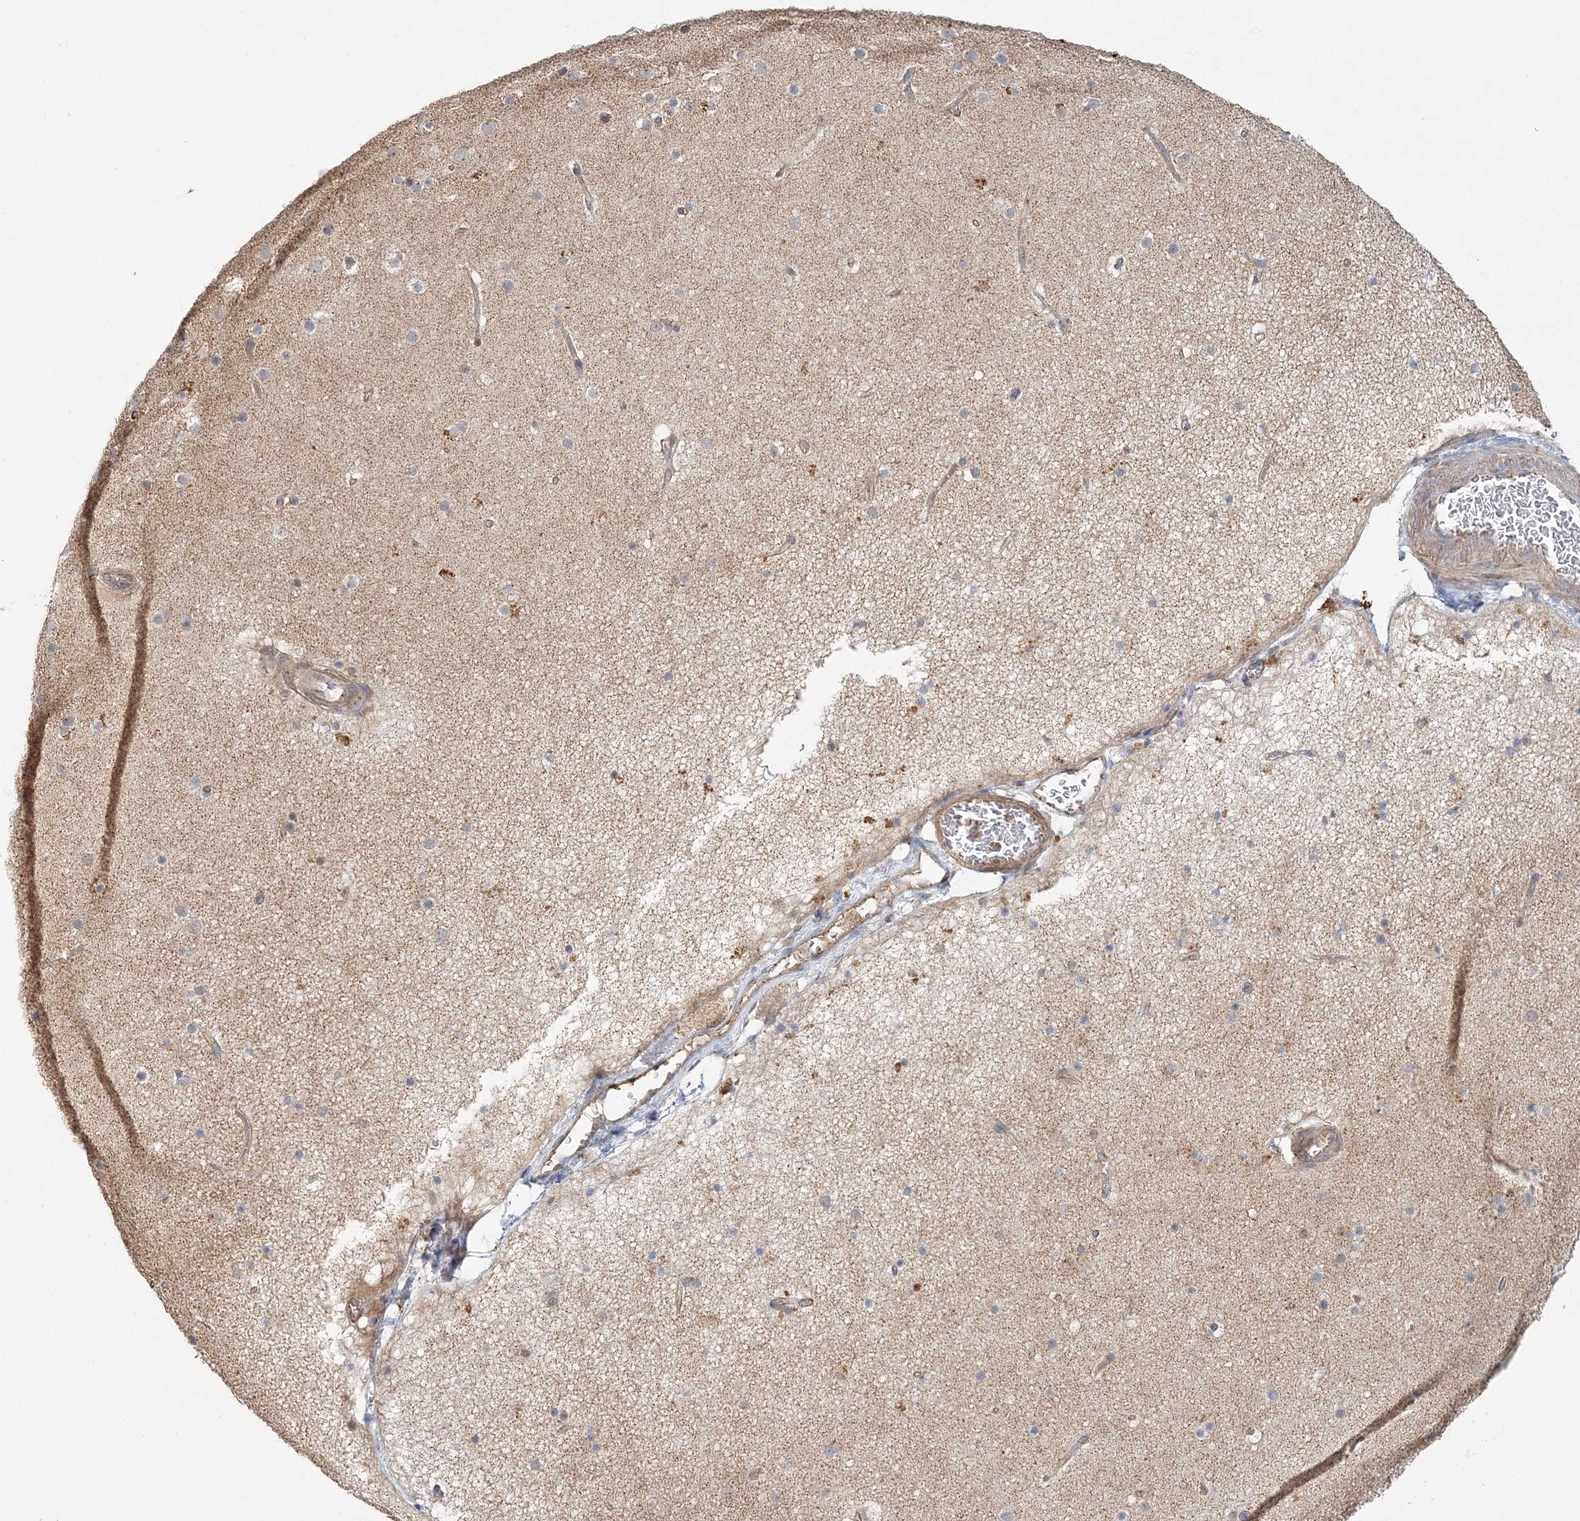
{"staining": {"intensity": "weak", "quantity": "25%-75%", "location": "cytoplasmic/membranous"}, "tissue": "cerebral cortex", "cell_type": "Endothelial cells", "image_type": "normal", "snomed": [{"axis": "morphology", "description": "Normal tissue, NOS"}, {"axis": "topography", "description": "Cerebral cortex"}], "caption": "Immunohistochemistry (IHC) of benign human cerebral cortex demonstrates low levels of weak cytoplasmic/membranous expression in about 25%-75% of endothelial cells. The staining was performed using DAB, with brown indicating positive protein expression. Nuclei are stained blue with hematoxylin.", "gene": "MAT2B", "patient": {"sex": "male", "age": 57}}